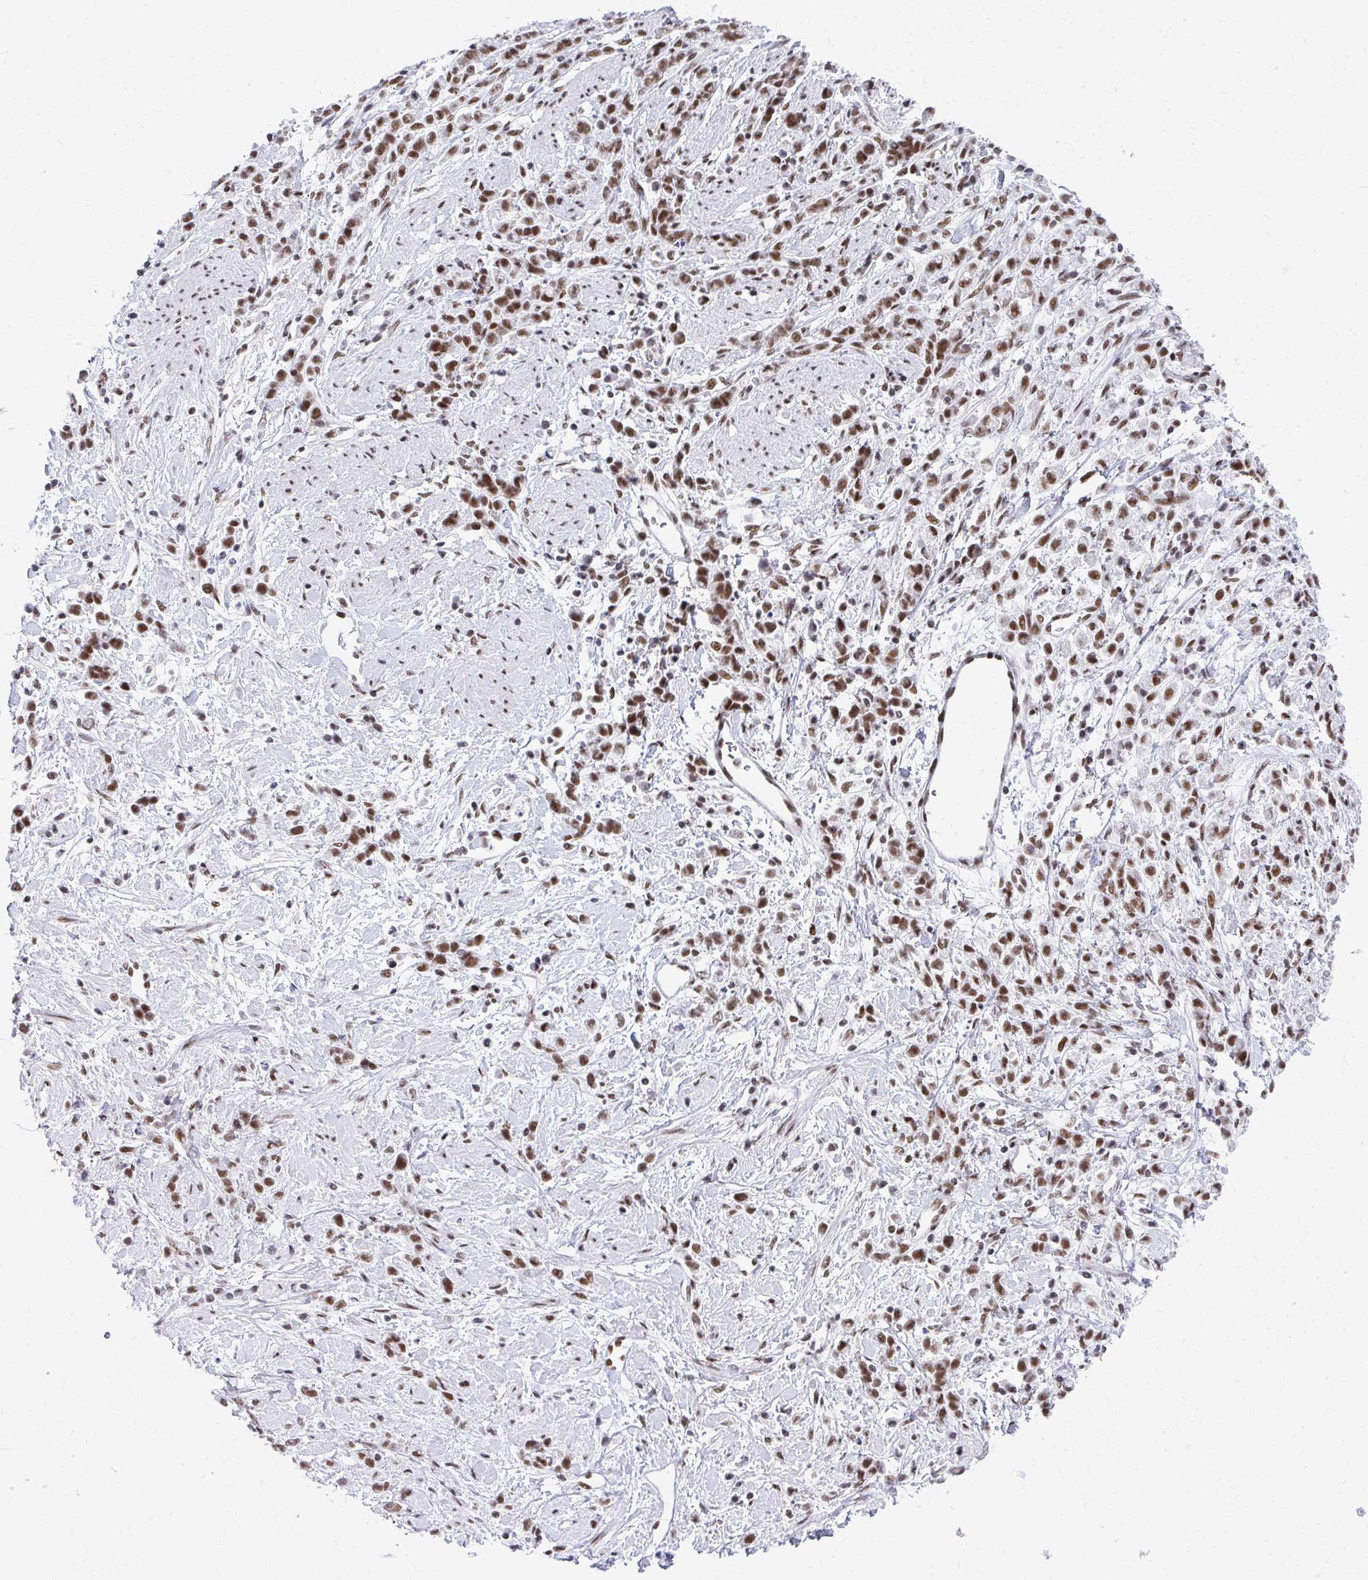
{"staining": {"intensity": "moderate", "quantity": ">75%", "location": "nuclear"}, "tissue": "stomach cancer", "cell_type": "Tumor cells", "image_type": "cancer", "snomed": [{"axis": "morphology", "description": "Adenocarcinoma, NOS"}, {"axis": "topography", "description": "Stomach"}], "caption": "Immunohistochemical staining of human stomach adenocarcinoma exhibits medium levels of moderate nuclear protein positivity in about >75% of tumor cells. (DAB IHC with brightfield microscopy, high magnification).", "gene": "CREBBP", "patient": {"sex": "female", "age": 60}}